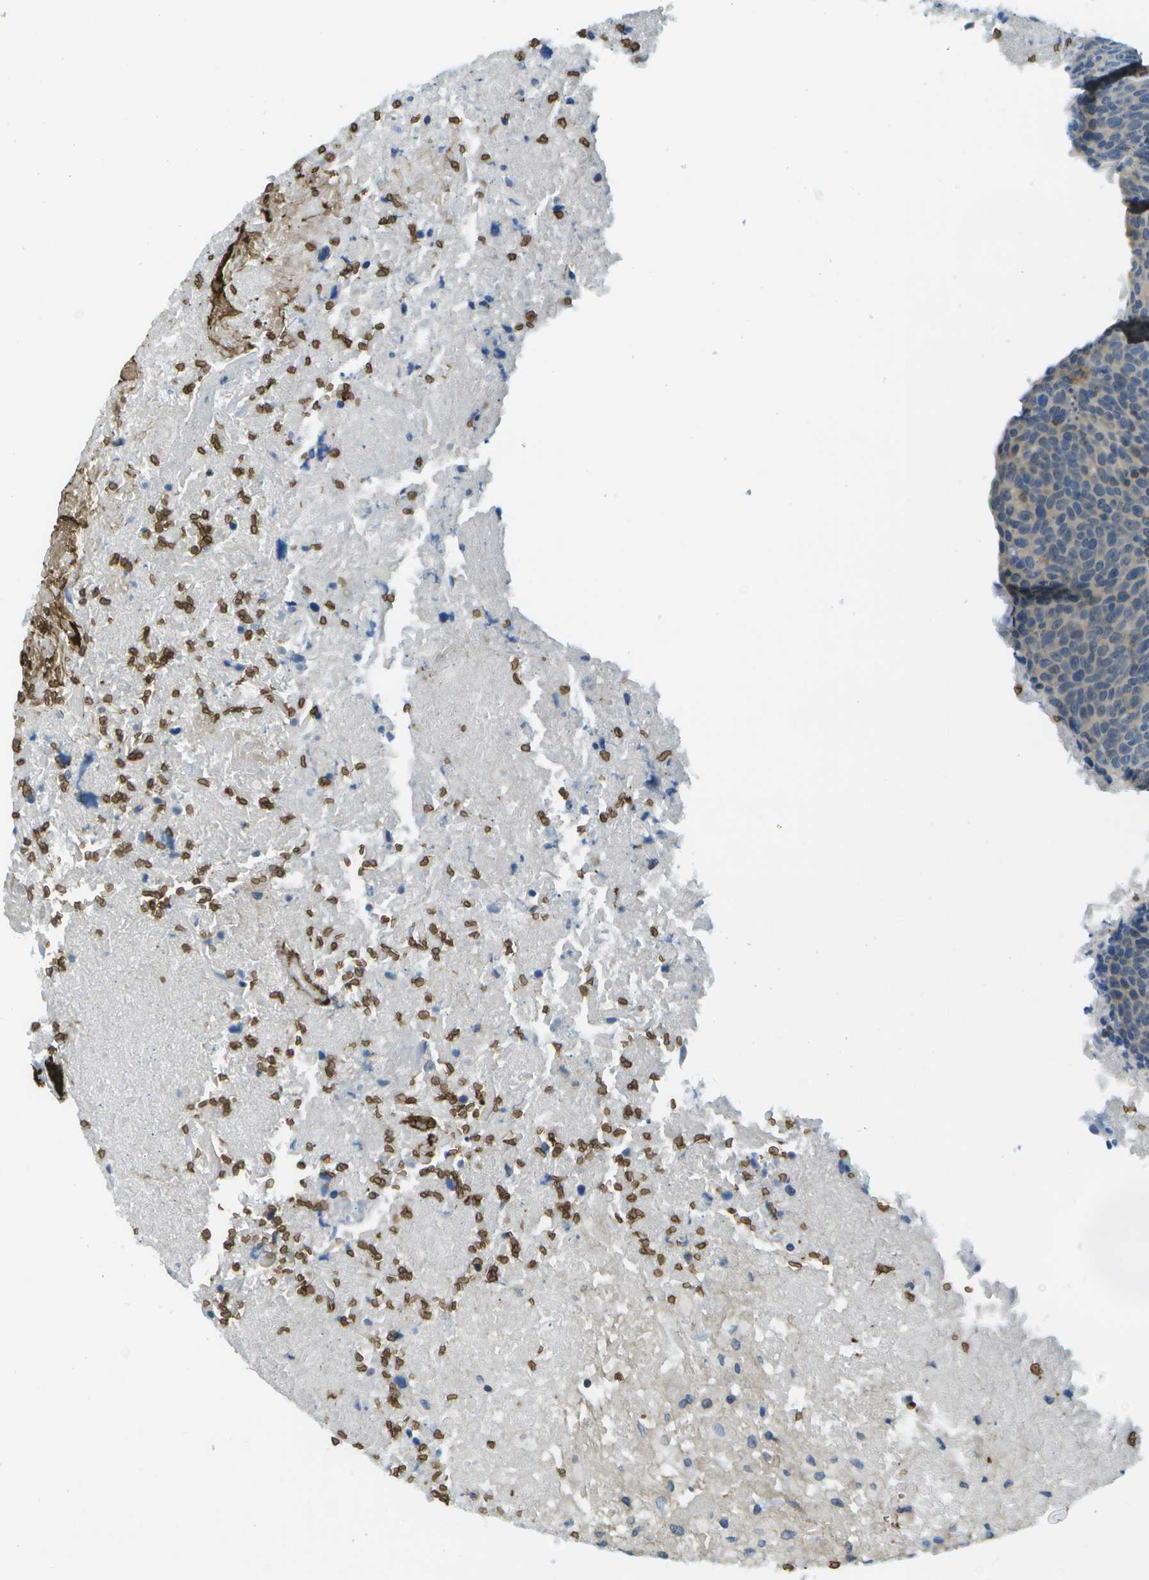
{"staining": {"intensity": "negative", "quantity": "none", "location": "none"}, "tissue": "head and neck cancer", "cell_type": "Tumor cells", "image_type": "cancer", "snomed": [{"axis": "morphology", "description": "Squamous cell carcinoma, NOS"}, {"axis": "morphology", "description": "Squamous cell carcinoma, metastatic, NOS"}, {"axis": "topography", "description": "Lymph node"}, {"axis": "topography", "description": "Head-Neck"}], "caption": "An image of head and neck cancer stained for a protein demonstrates no brown staining in tumor cells.", "gene": "CTIF", "patient": {"sex": "male", "age": 62}}